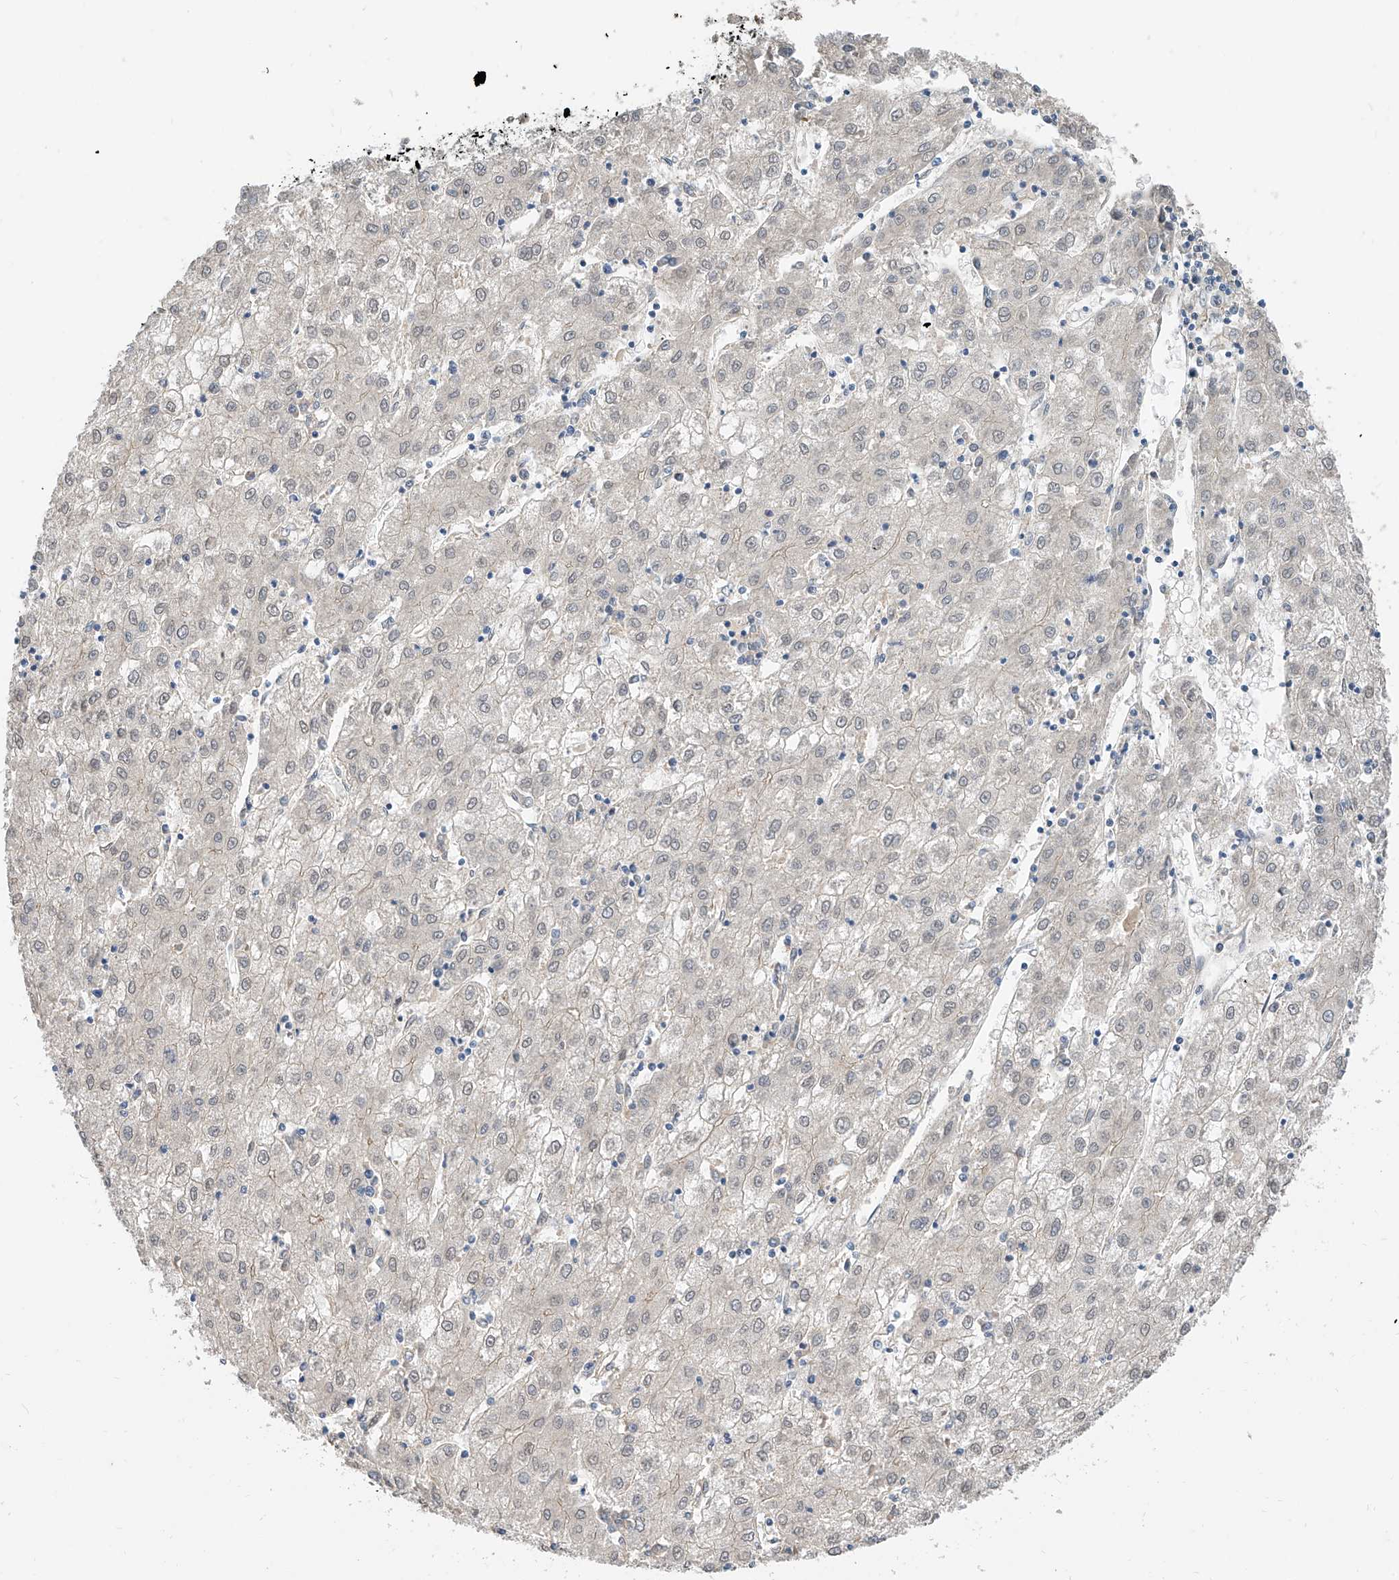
{"staining": {"intensity": "negative", "quantity": "none", "location": "none"}, "tissue": "liver cancer", "cell_type": "Tumor cells", "image_type": "cancer", "snomed": [{"axis": "morphology", "description": "Carcinoma, Hepatocellular, NOS"}, {"axis": "topography", "description": "Liver"}], "caption": "There is no significant staining in tumor cells of liver cancer. (Stains: DAB immunohistochemistry with hematoxylin counter stain, Microscopy: brightfield microscopy at high magnification).", "gene": "MAGEE2", "patient": {"sex": "male", "age": 72}}